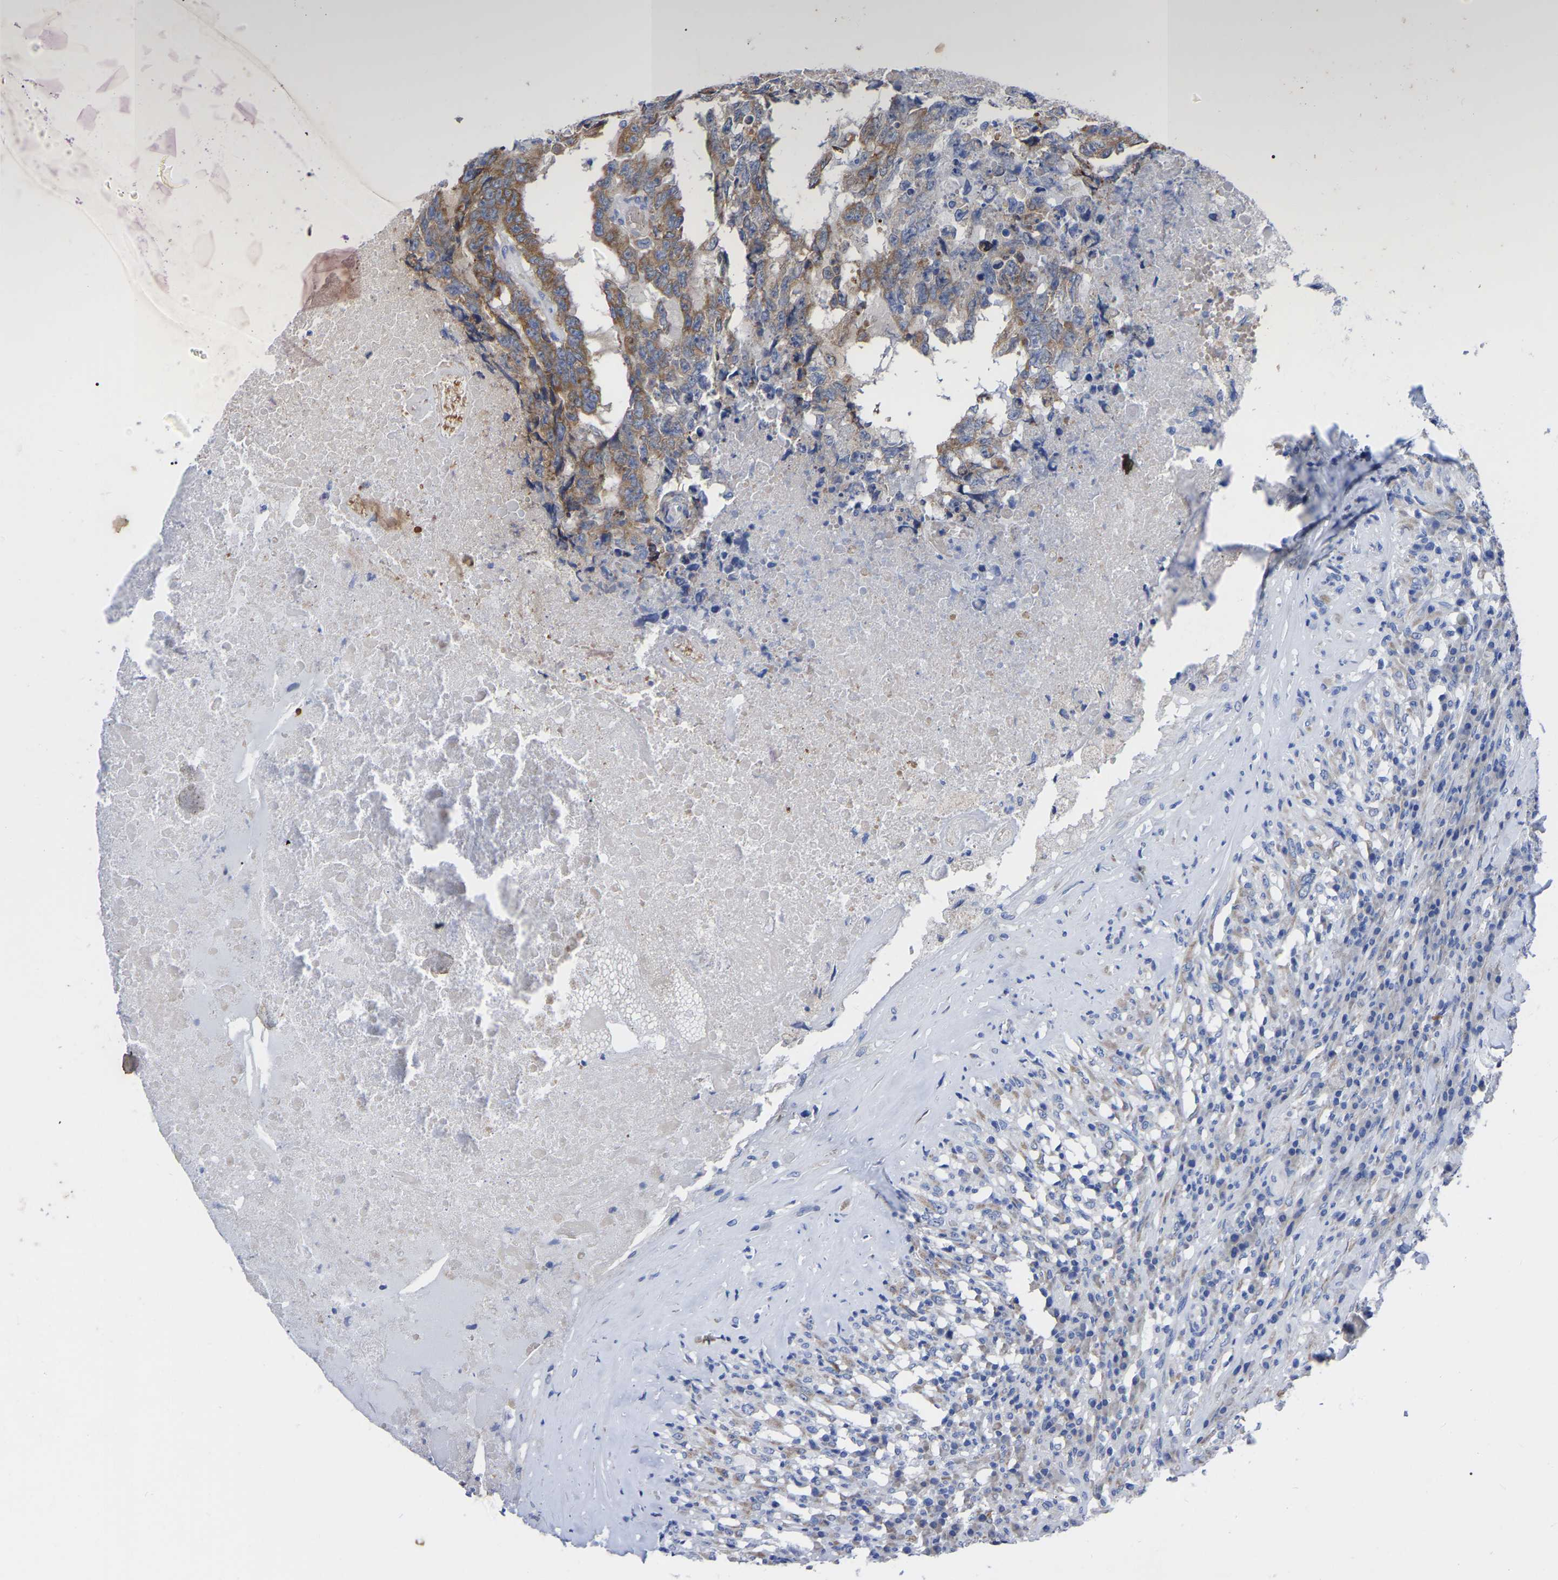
{"staining": {"intensity": "moderate", "quantity": ">75%", "location": "cytoplasmic/membranous"}, "tissue": "testis cancer", "cell_type": "Tumor cells", "image_type": "cancer", "snomed": [{"axis": "morphology", "description": "Necrosis, NOS"}, {"axis": "morphology", "description": "Carcinoma, Embryonal, NOS"}, {"axis": "topography", "description": "Testis"}], "caption": "The photomicrograph exhibits staining of testis cancer, revealing moderate cytoplasmic/membranous protein positivity (brown color) within tumor cells. (DAB (3,3'-diaminobenzidine) IHC, brown staining for protein, blue staining for nuclei).", "gene": "GDF3", "patient": {"sex": "male", "age": 19}}